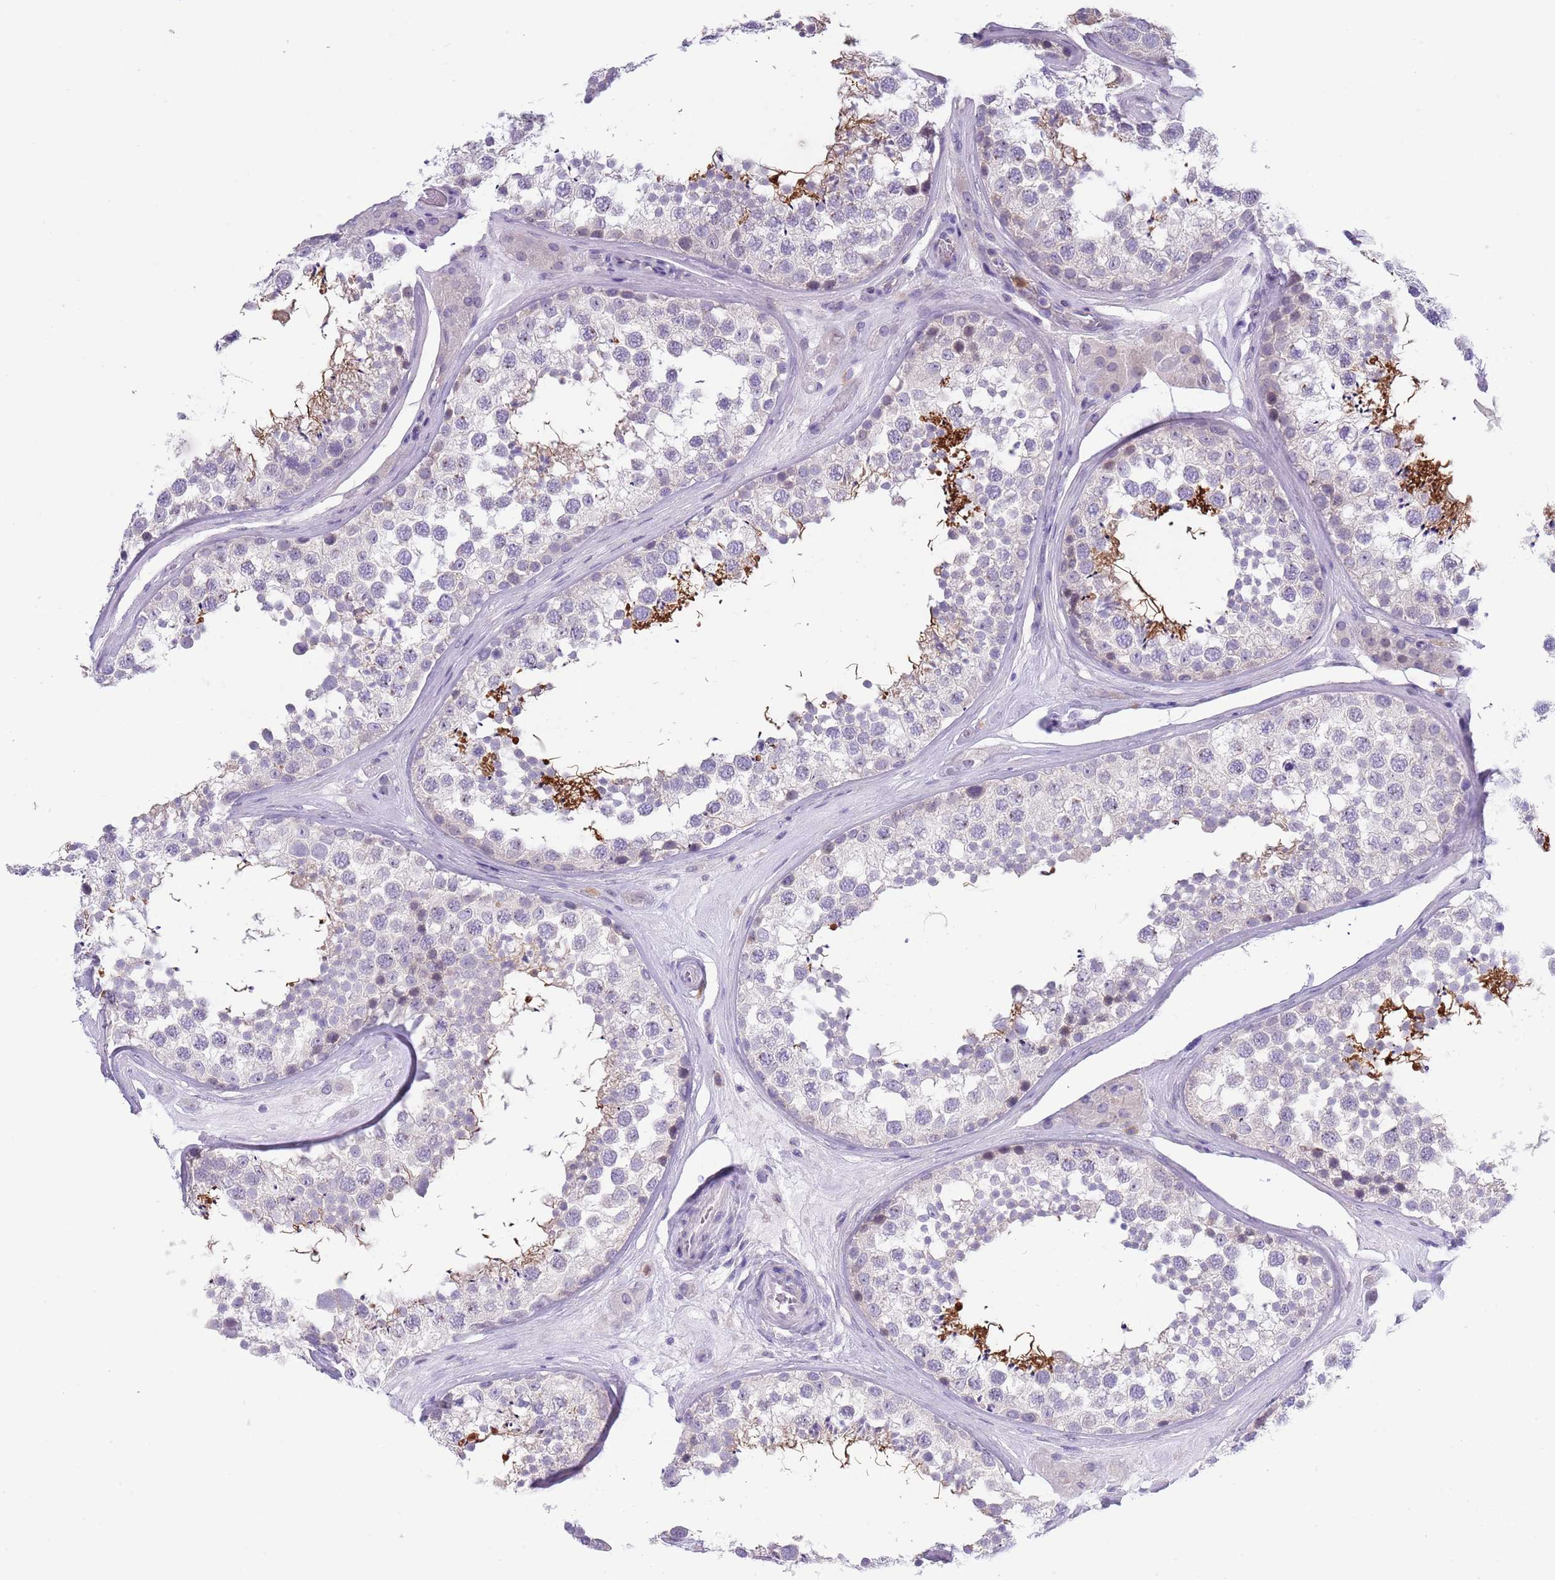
{"staining": {"intensity": "strong", "quantity": "<25%", "location": "cytoplasmic/membranous"}, "tissue": "testis", "cell_type": "Cells in seminiferous ducts", "image_type": "normal", "snomed": [{"axis": "morphology", "description": "Normal tissue, NOS"}, {"axis": "topography", "description": "Testis"}], "caption": "The micrograph shows a brown stain indicating the presence of a protein in the cytoplasmic/membranous of cells in seminiferous ducts in testis.", "gene": "ZFP2", "patient": {"sex": "male", "age": 46}}